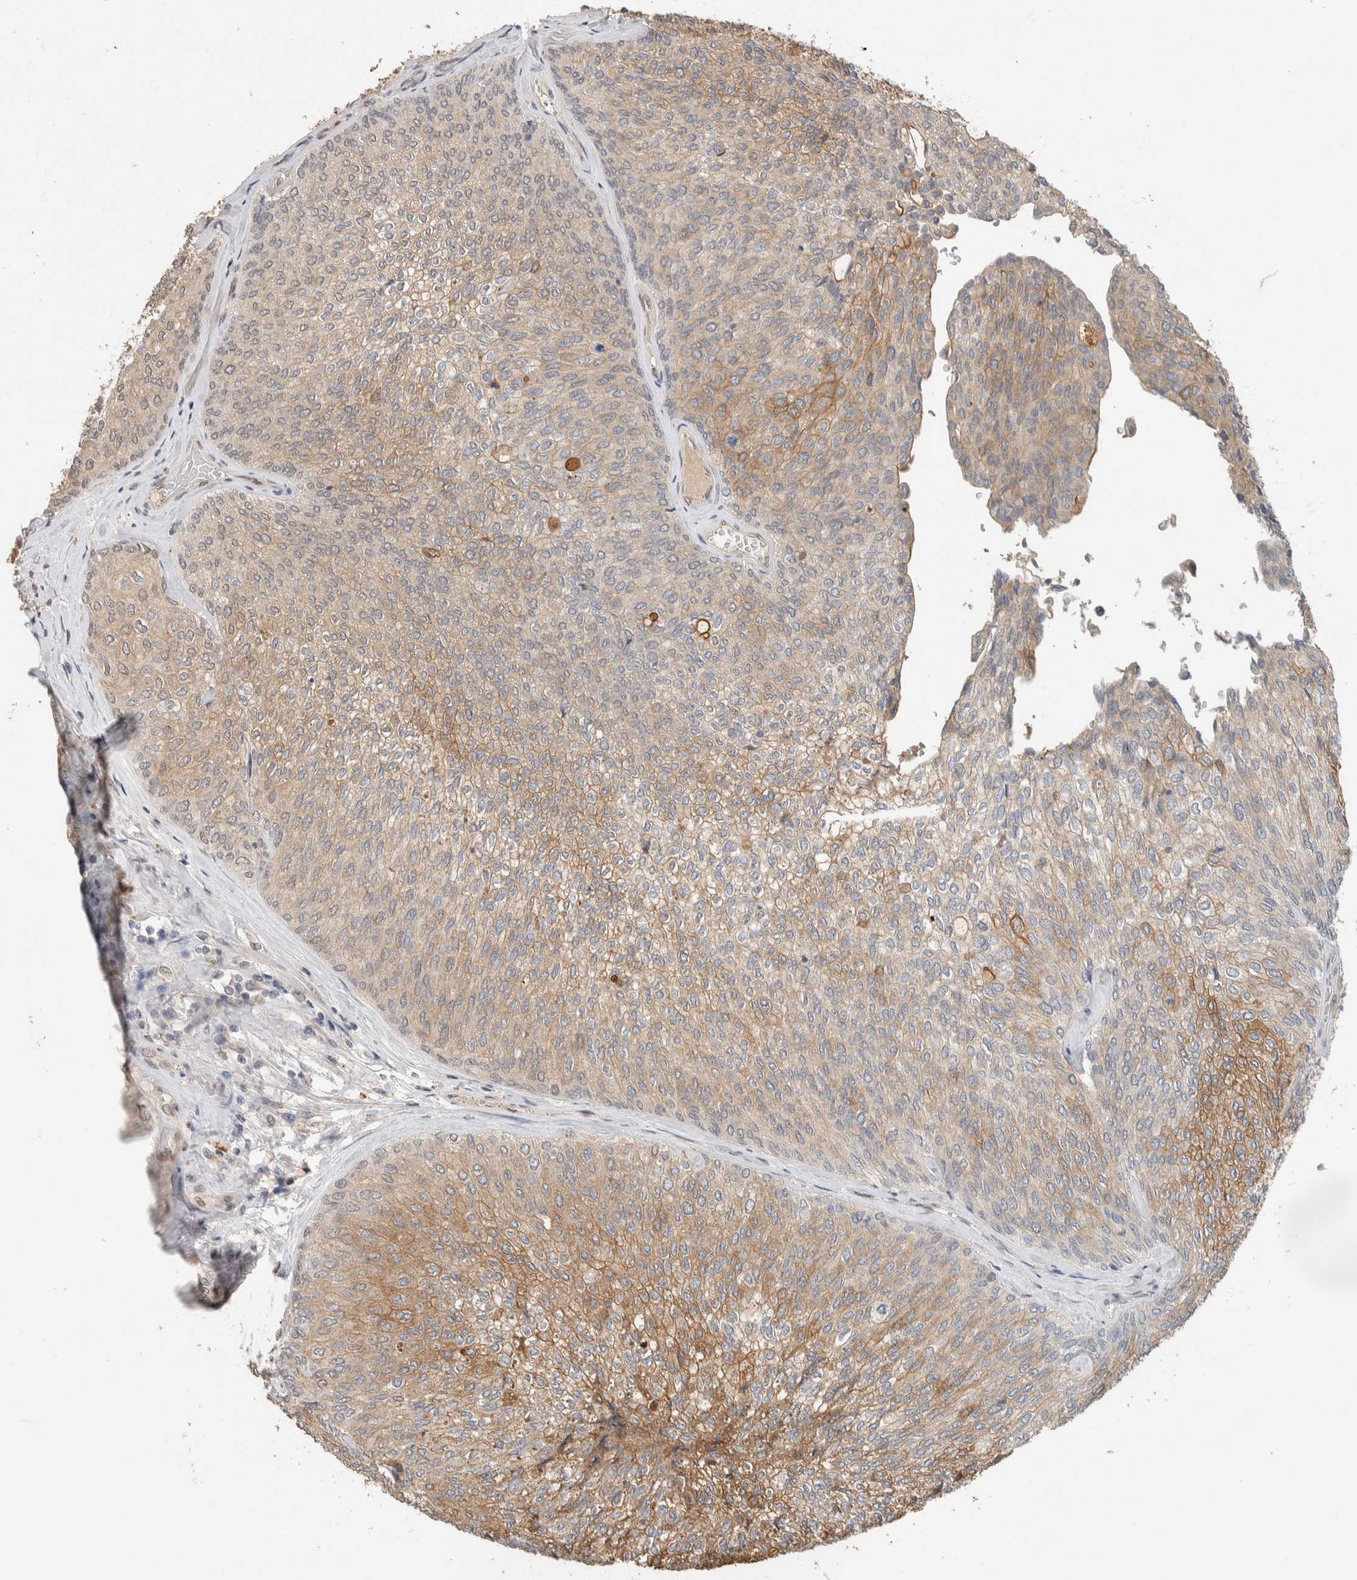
{"staining": {"intensity": "moderate", "quantity": "25%-75%", "location": "cytoplasmic/membranous"}, "tissue": "urothelial cancer", "cell_type": "Tumor cells", "image_type": "cancer", "snomed": [{"axis": "morphology", "description": "Urothelial carcinoma, Low grade"}, {"axis": "topography", "description": "Urinary bladder"}], "caption": "Low-grade urothelial carcinoma stained with a brown dye demonstrates moderate cytoplasmic/membranous positive expression in about 25%-75% of tumor cells.", "gene": "CYSRT1", "patient": {"sex": "female", "age": 79}}